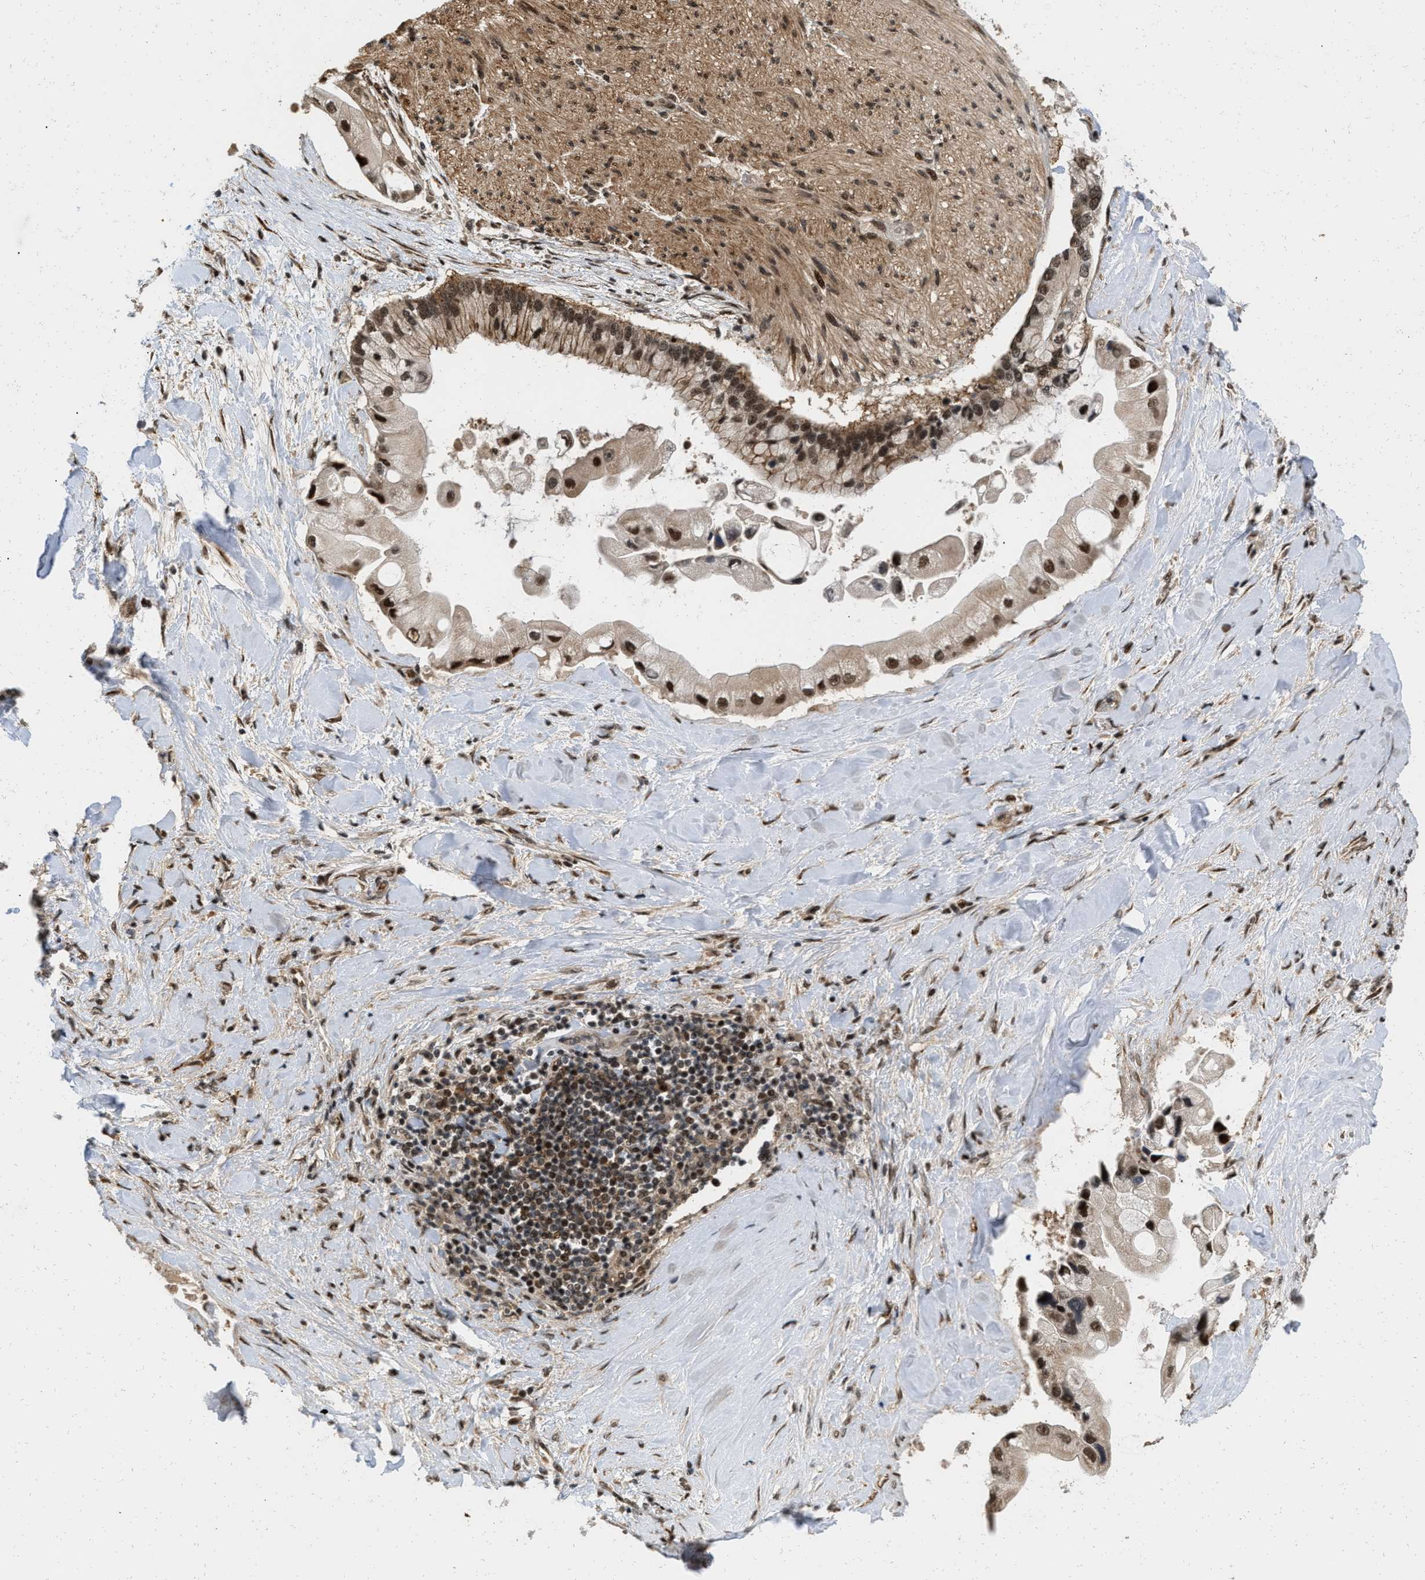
{"staining": {"intensity": "strong", "quantity": ">75%", "location": "nuclear"}, "tissue": "liver cancer", "cell_type": "Tumor cells", "image_type": "cancer", "snomed": [{"axis": "morphology", "description": "Cholangiocarcinoma"}, {"axis": "topography", "description": "Liver"}], "caption": "Protein staining of liver cholangiocarcinoma tissue shows strong nuclear expression in about >75% of tumor cells. The staining was performed using DAB to visualize the protein expression in brown, while the nuclei were stained in blue with hematoxylin (Magnification: 20x).", "gene": "ANKRD11", "patient": {"sex": "male", "age": 50}}